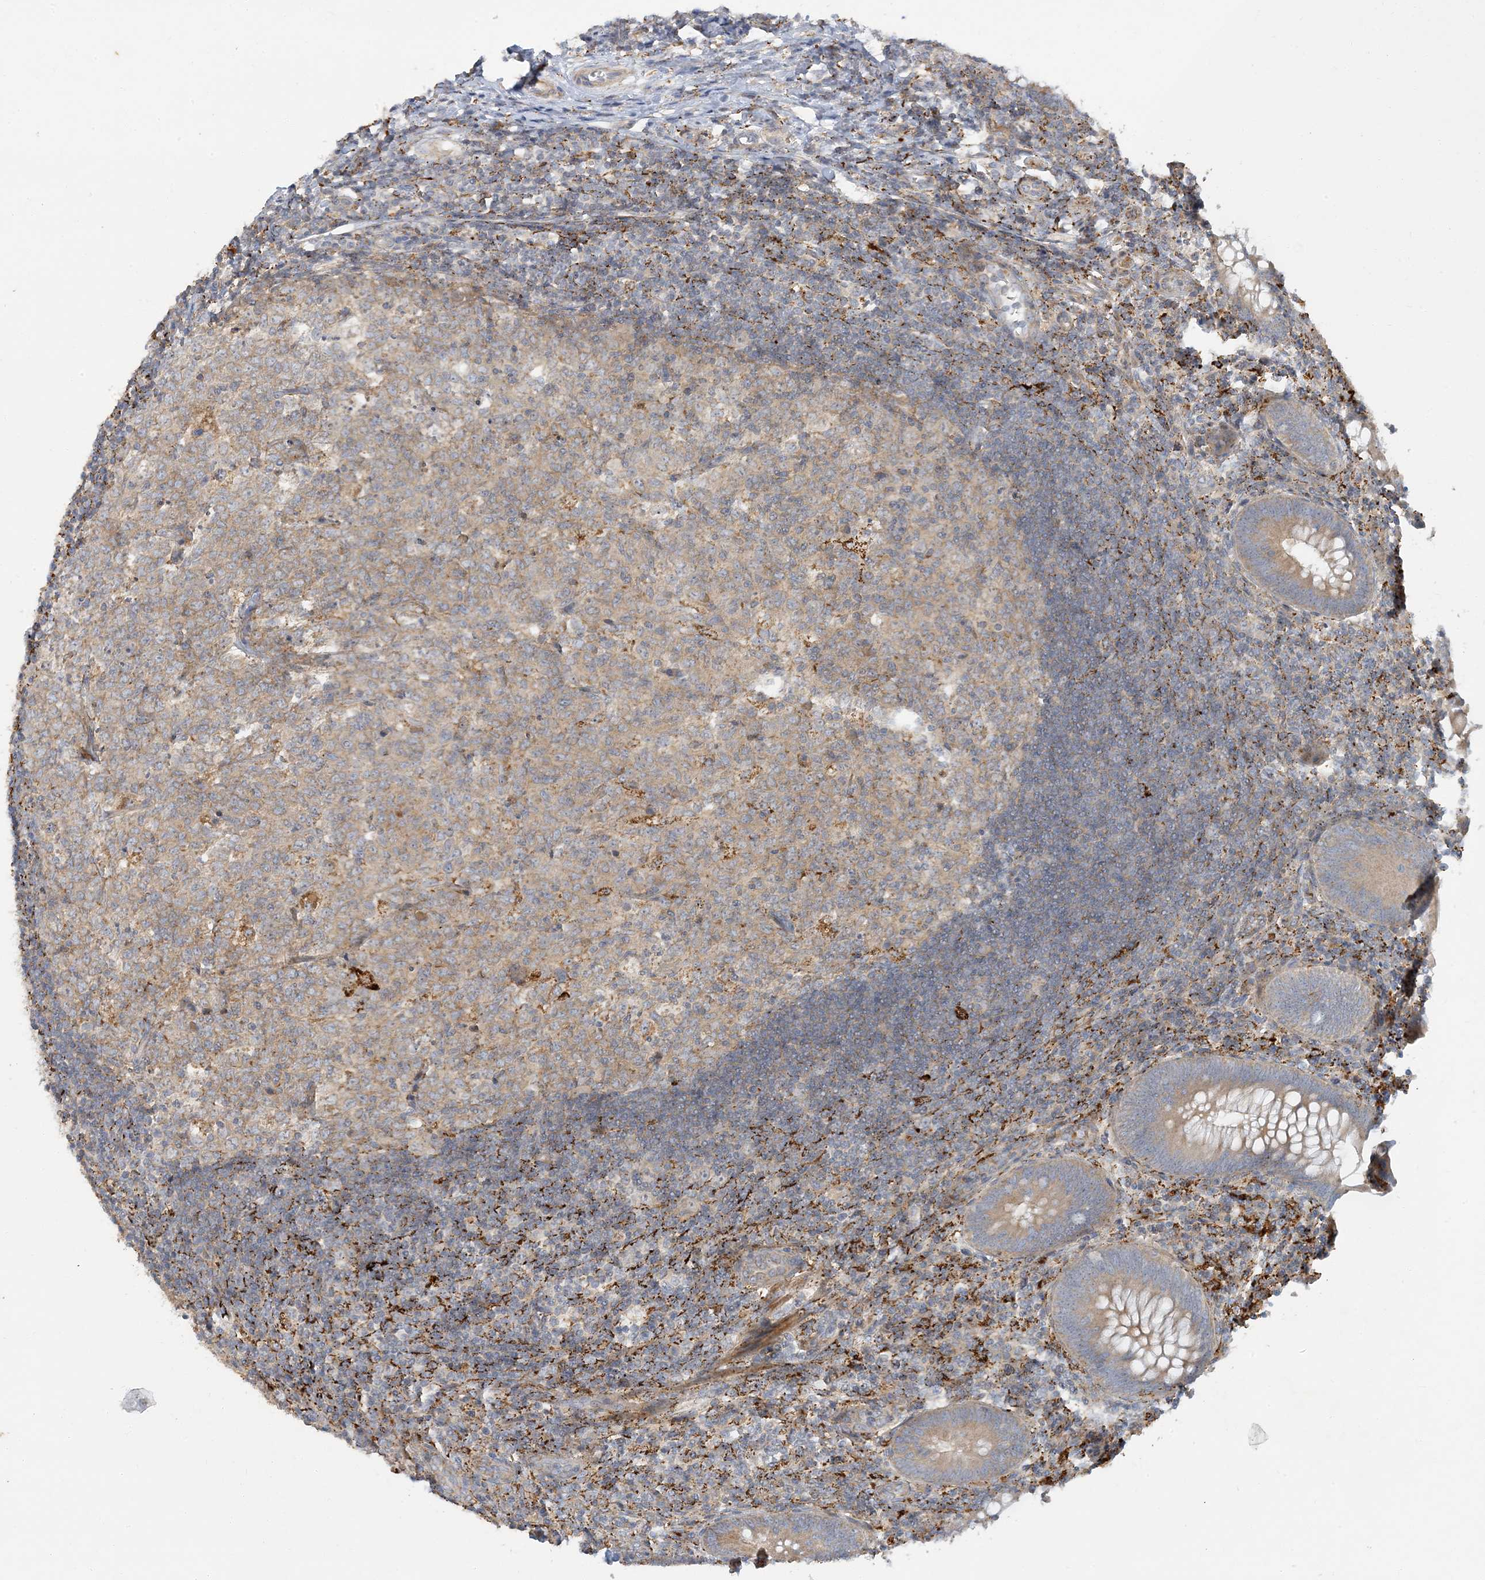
{"staining": {"intensity": "moderate", "quantity": "25%-75%", "location": "cytoplasmic/membranous"}, "tissue": "appendix", "cell_type": "Glandular cells", "image_type": "normal", "snomed": [{"axis": "morphology", "description": "Normal tissue, NOS"}, {"axis": "topography", "description": "Appendix"}], "caption": "IHC of unremarkable appendix exhibits medium levels of moderate cytoplasmic/membranous positivity in about 25%-75% of glandular cells.", "gene": "LTN1", "patient": {"sex": "male", "age": 14}}